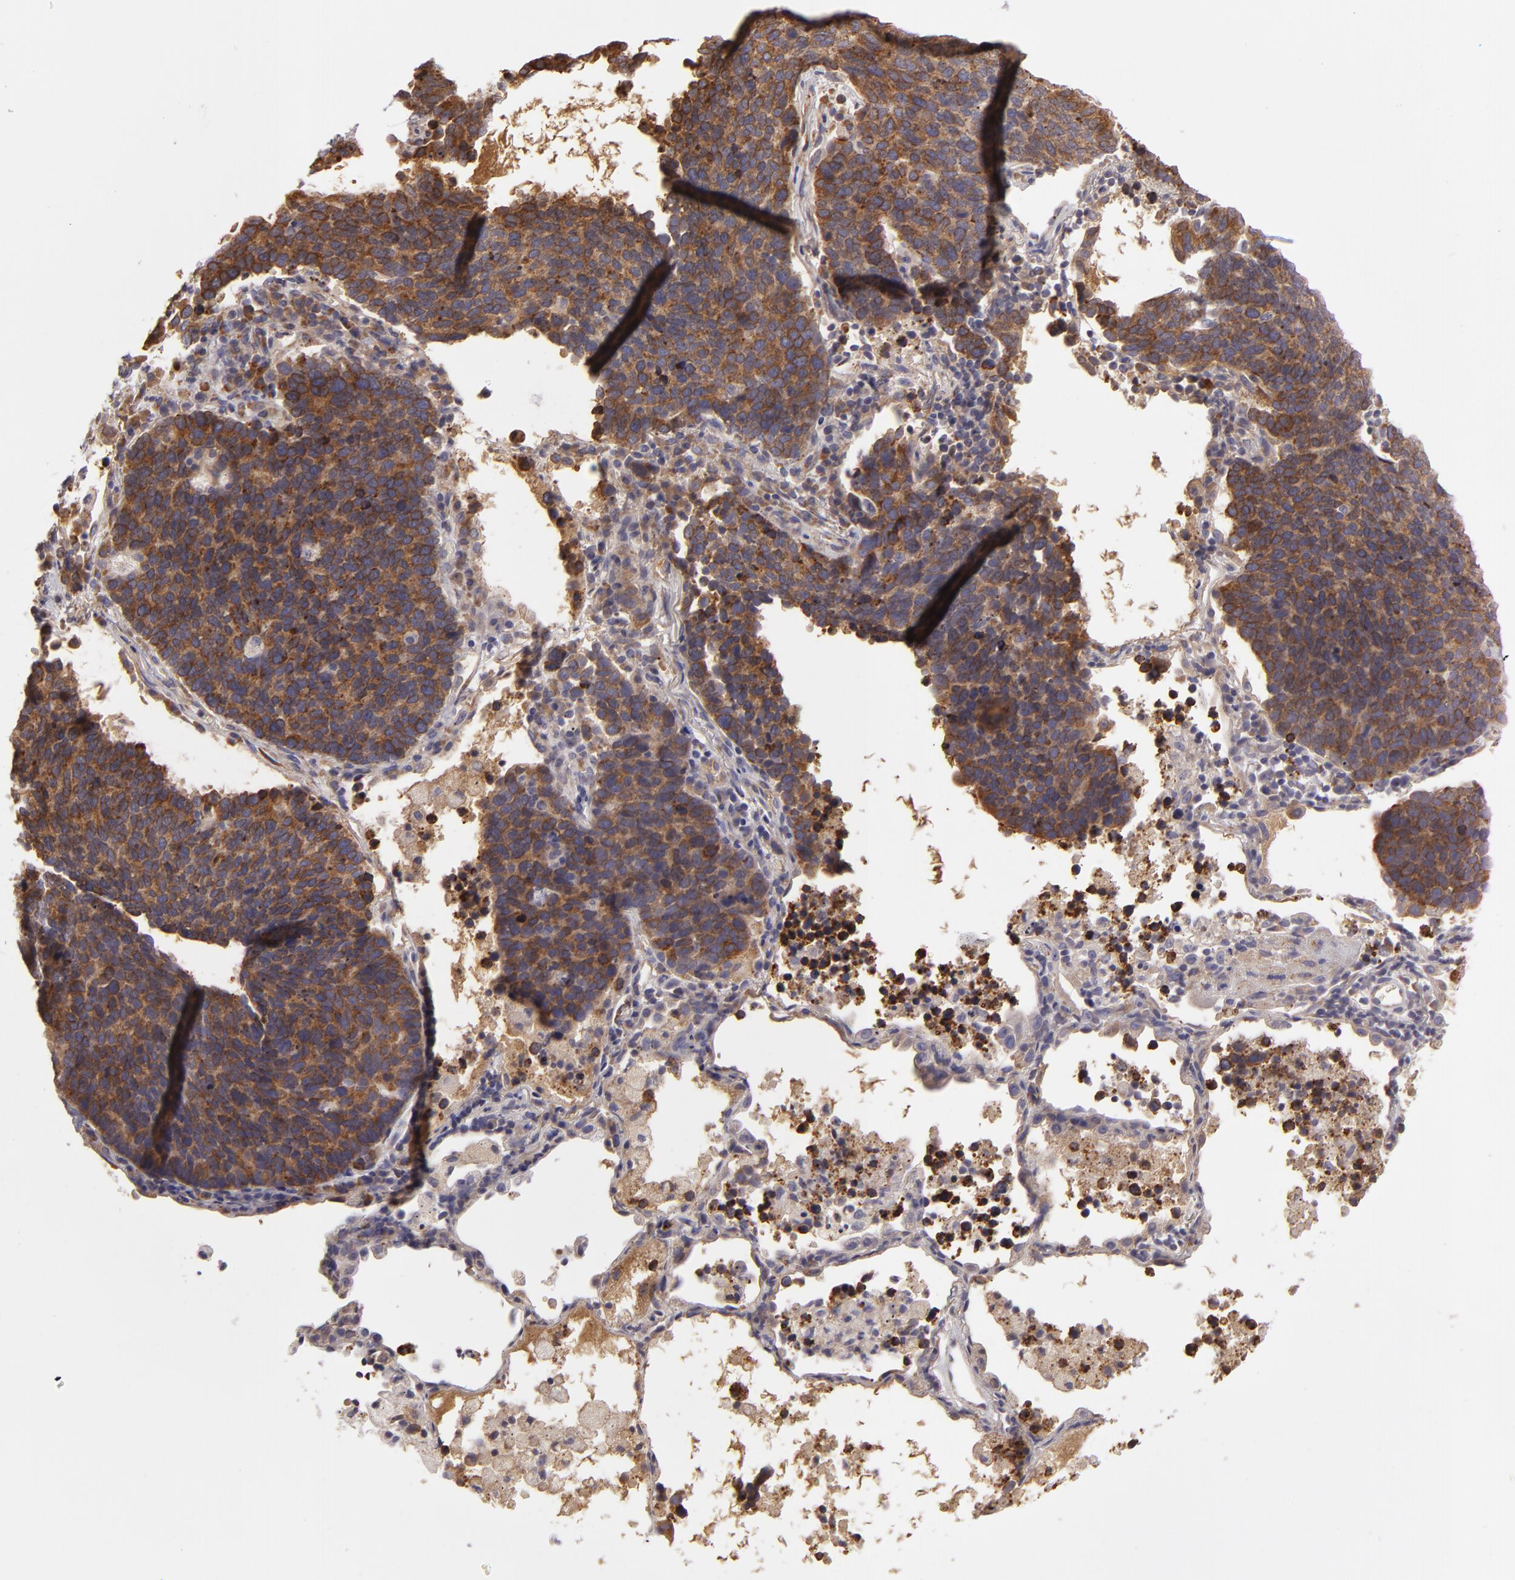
{"staining": {"intensity": "strong", "quantity": ">75%", "location": "cytoplasmic/membranous"}, "tissue": "lung cancer", "cell_type": "Tumor cells", "image_type": "cancer", "snomed": [{"axis": "morphology", "description": "Neoplasm, malignant, NOS"}, {"axis": "topography", "description": "Lung"}], "caption": "Protein expression analysis of human lung neoplasm (malignant) reveals strong cytoplasmic/membranous staining in approximately >75% of tumor cells.", "gene": "CFB", "patient": {"sex": "female", "age": 75}}